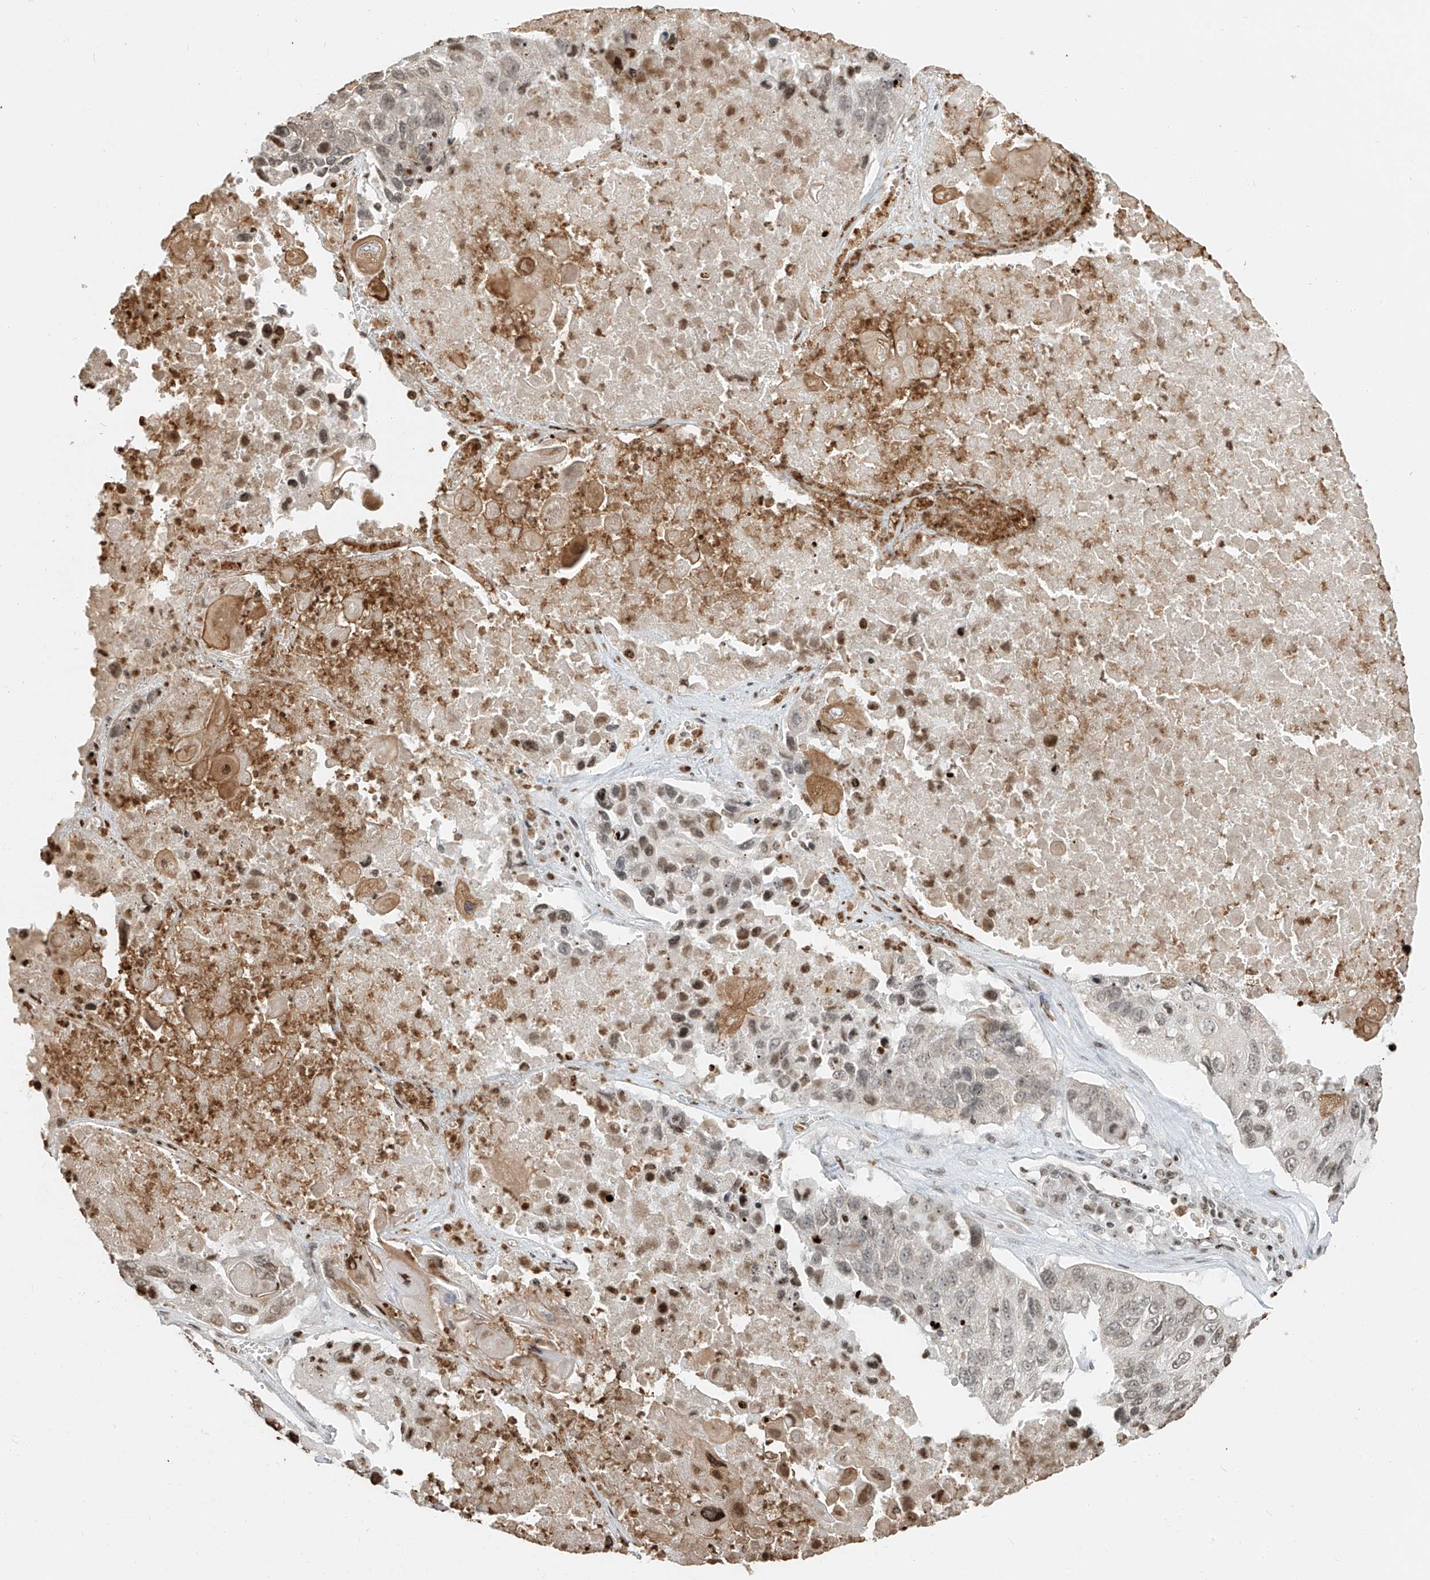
{"staining": {"intensity": "moderate", "quantity": "<25%", "location": "nuclear"}, "tissue": "lung cancer", "cell_type": "Tumor cells", "image_type": "cancer", "snomed": [{"axis": "morphology", "description": "Squamous cell carcinoma, NOS"}, {"axis": "topography", "description": "Lung"}], "caption": "Immunohistochemistry image of neoplastic tissue: human lung squamous cell carcinoma stained using IHC reveals low levels of moderate protein expression localized specifically in the nuclear of tumor cells, appearing as a nuclear brown color.", "gene": "C17orf58", "patient": {"sex": "male", "age": 61}}